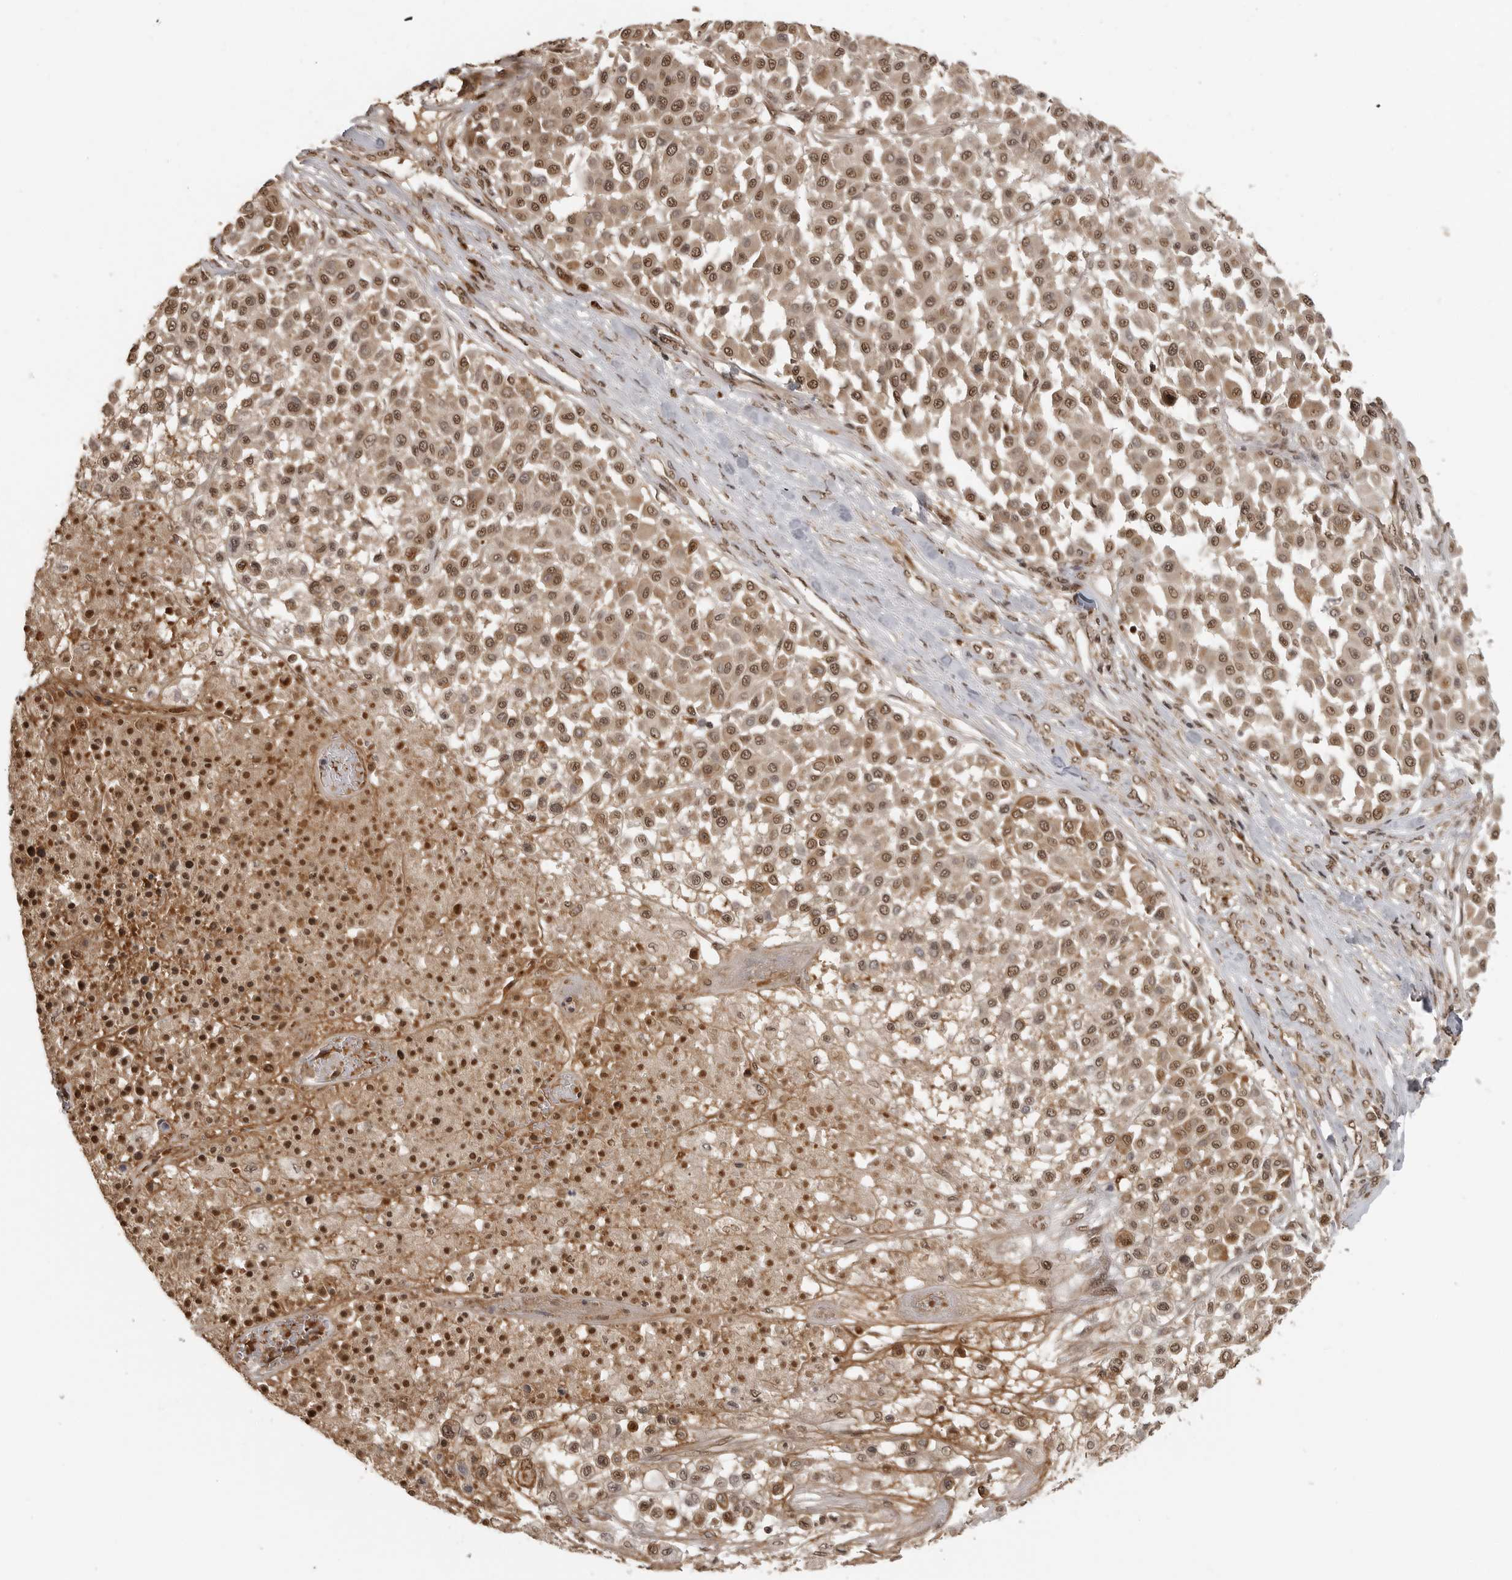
{"staining": {"intensity": "moderate", "quantity": ">75%", "location": "nuclear"}, "tissue": "melanoma", "cell_type": "Tumor cells", "image_type": "cancer", "snomed": [{"axis": "morphology", "description": "Malignant melanoma, Metastatic site"}, {"axis": "topography", "description": "Soft tissue"}], "caption": "Melanoma was stained to show a protein in brown. There is medium levels of moderate nuclear expression in approximately >75% of tumor cells.", "gene": "CLOCK", "patient": {"sex": "male", "age": 41}}